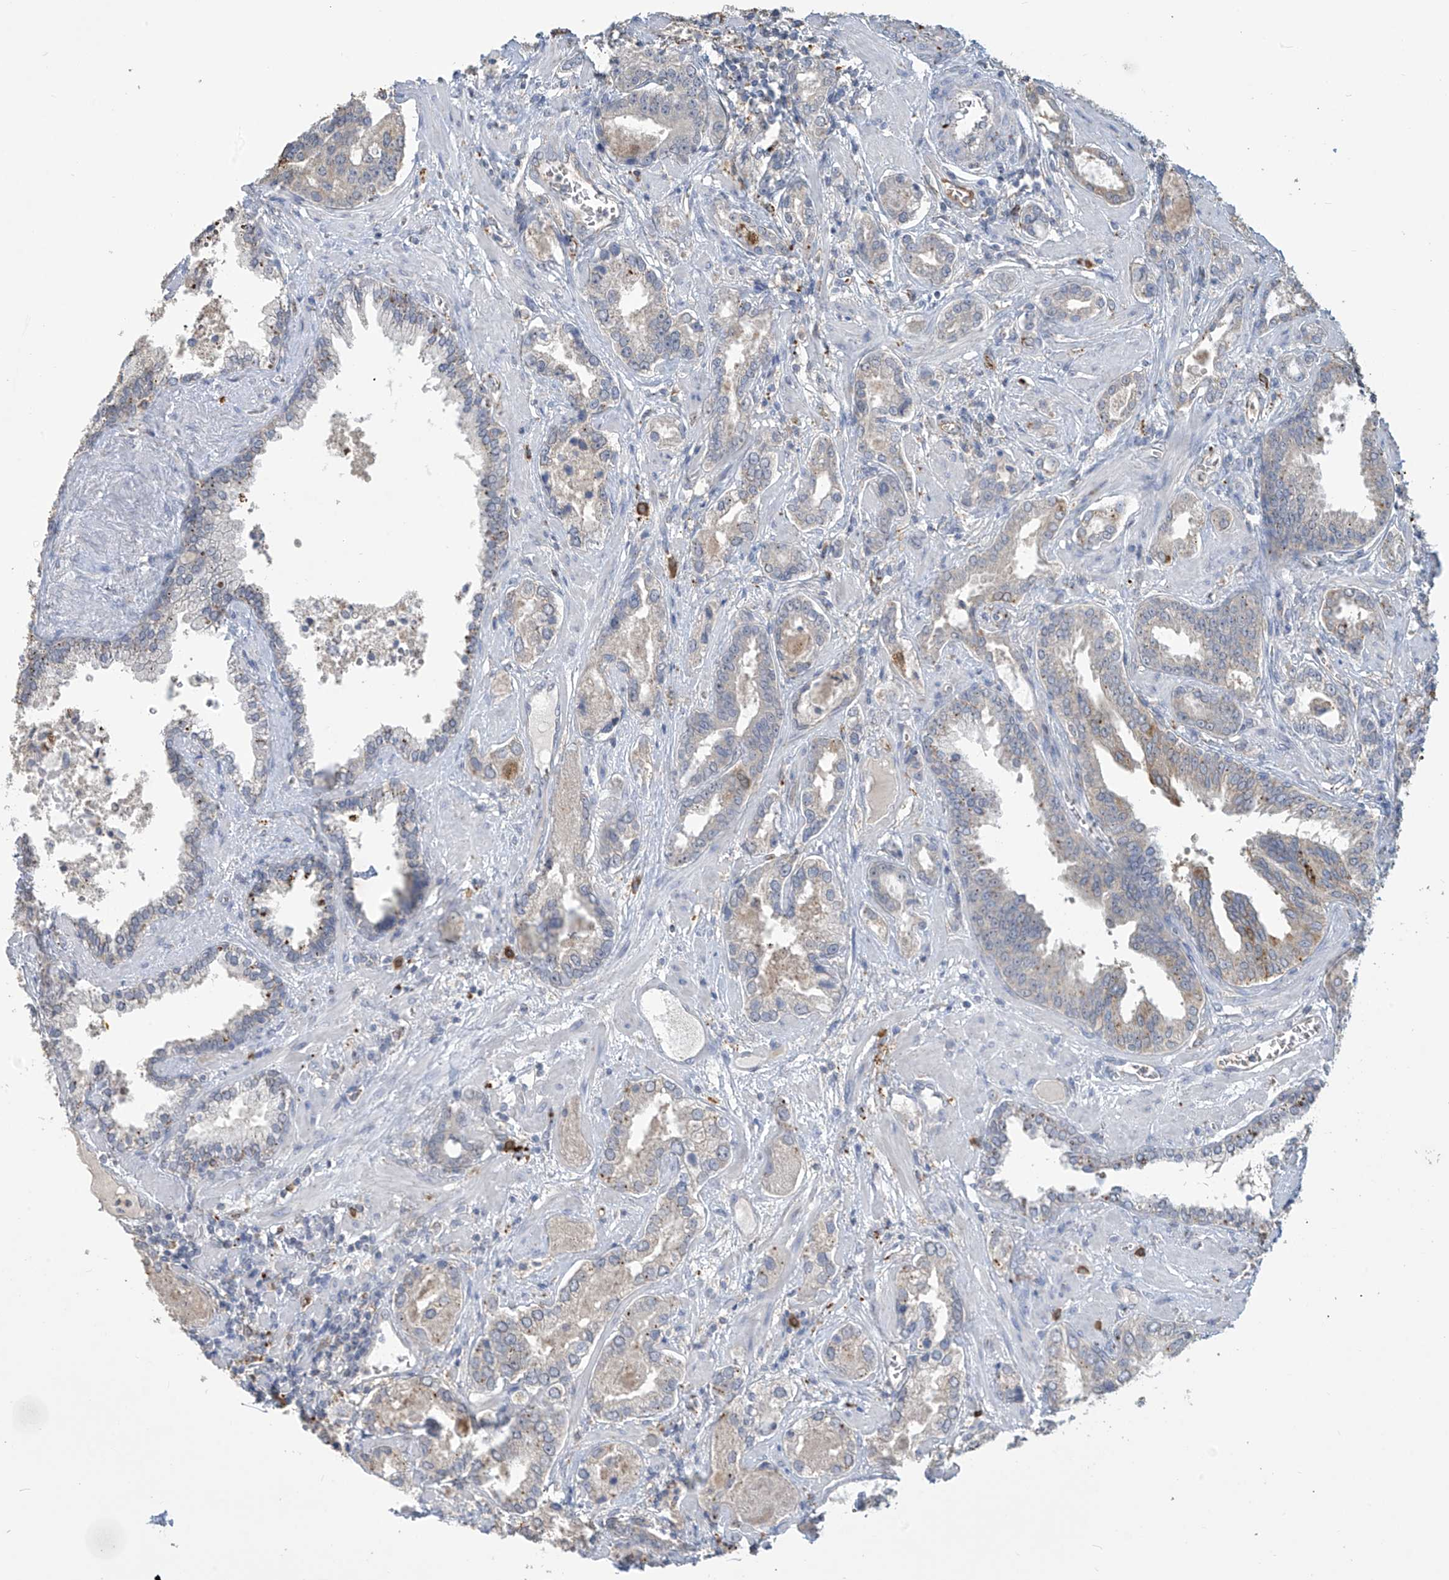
{"staining": {"intensity": "negative", "quantity": "none", "location": "none"}, "tissue": "prostate cancer", "cell_type": "Tumor cells", "image_type": "cancer", "snomed": [{"axis": "morphology", "description": "Adenocarcinoma, High grade"}, {"axis": "topography", "description": "Prostate and seminal vesicle, NOS"}], "caption": "This photomicrograph is of prostate adenocarcinoma (high-grade) stained with IHC to label a protein in brown with the nuclei are counter-stained blue. There is no positivity in tumor cells.", "gene": "OGT", "patient": {"sex": "male", "age": 67}}